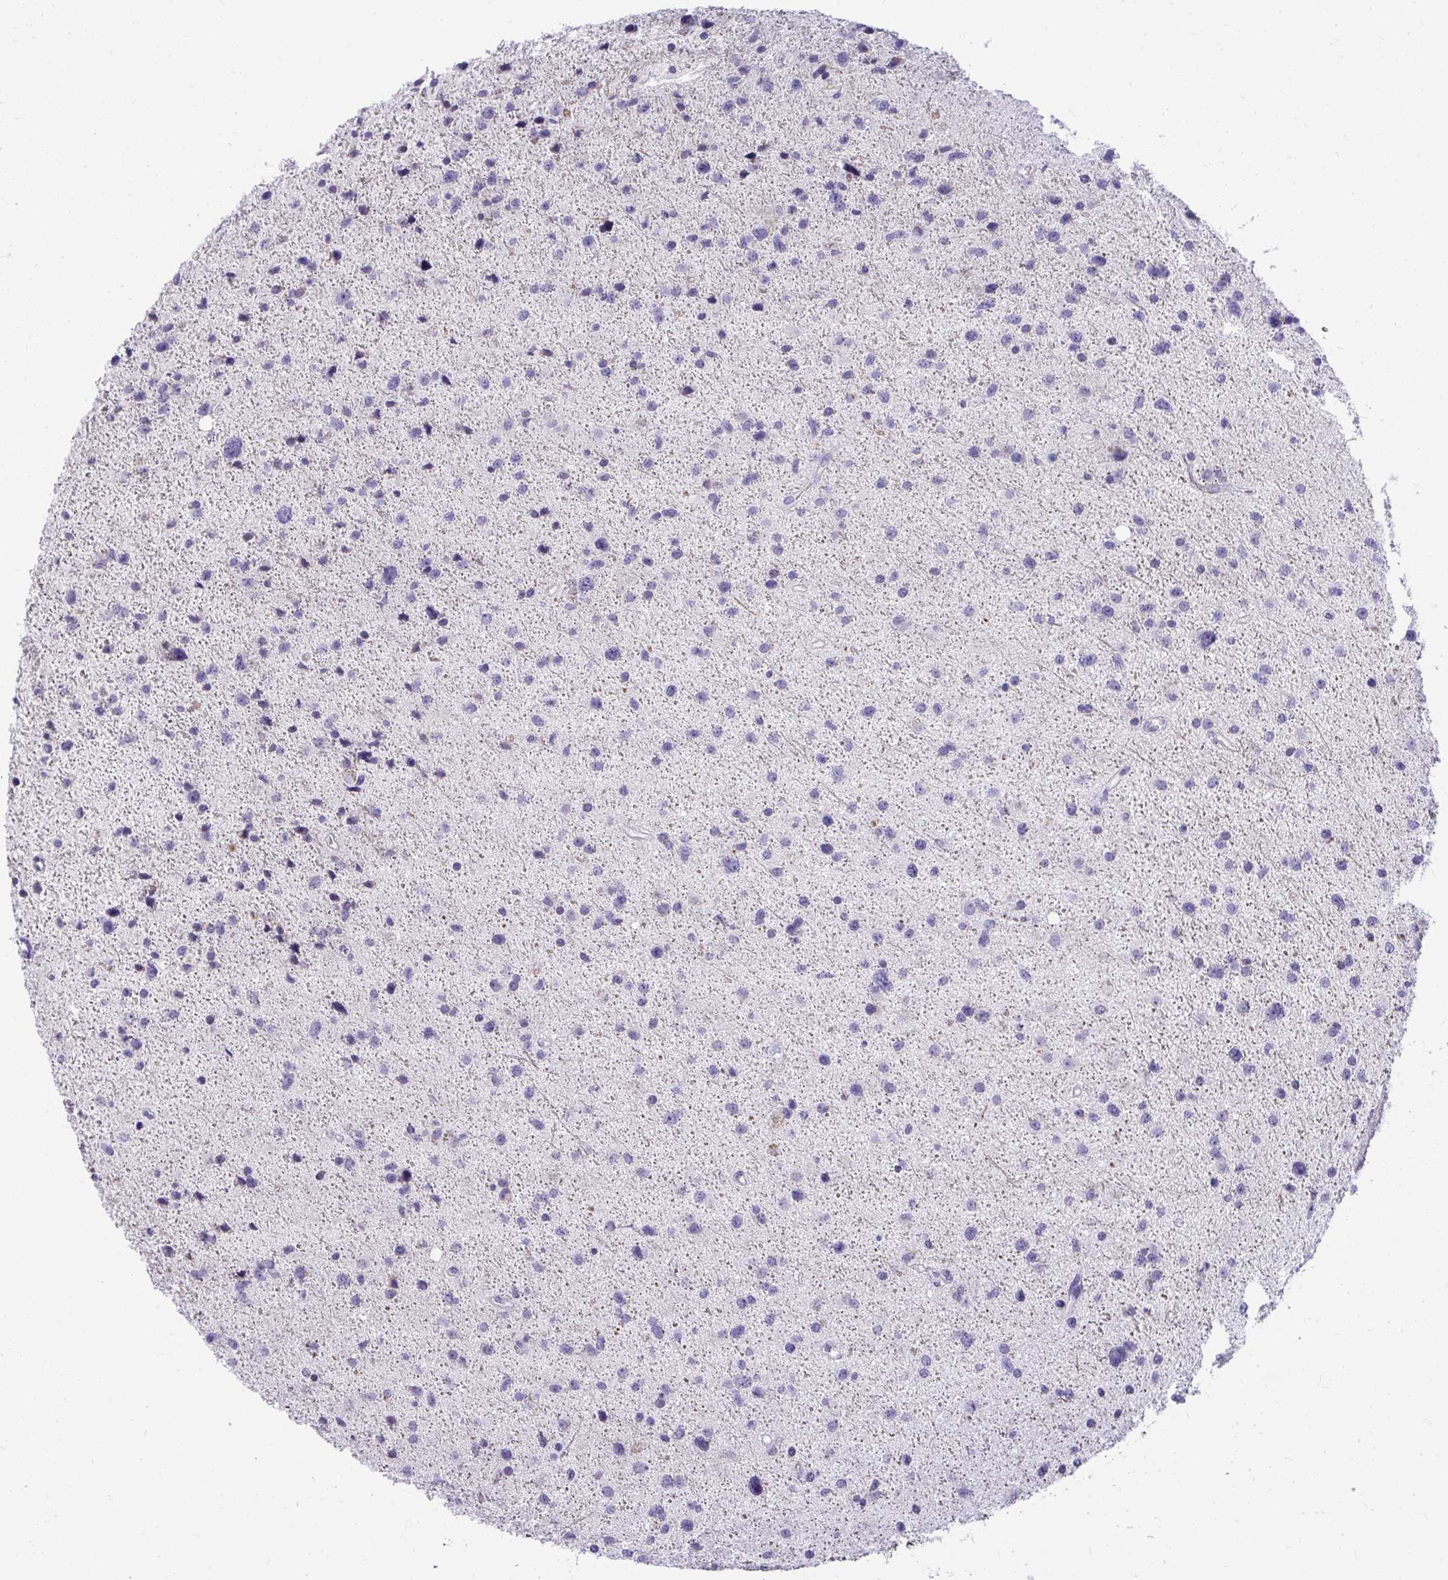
{"staining": {"intensity": "negative", "quantity": "none", "location": "none"}, "tissue": "glioma", "cell_type": "Tumor cells", "image_type": "cancer", "snomed": [{"axis": "morphology", "description": "Glioma, malignant, Low grade"}, {"axis": "topography", "description": "Brain"}], "caption": "DAB (3,3'-diaminobenzidine) immunohistochemical staining of glioma displays no significant expression in tumor cells.", "gene": "VPS4B", "patient": {"sex": "female", "age": 55}}